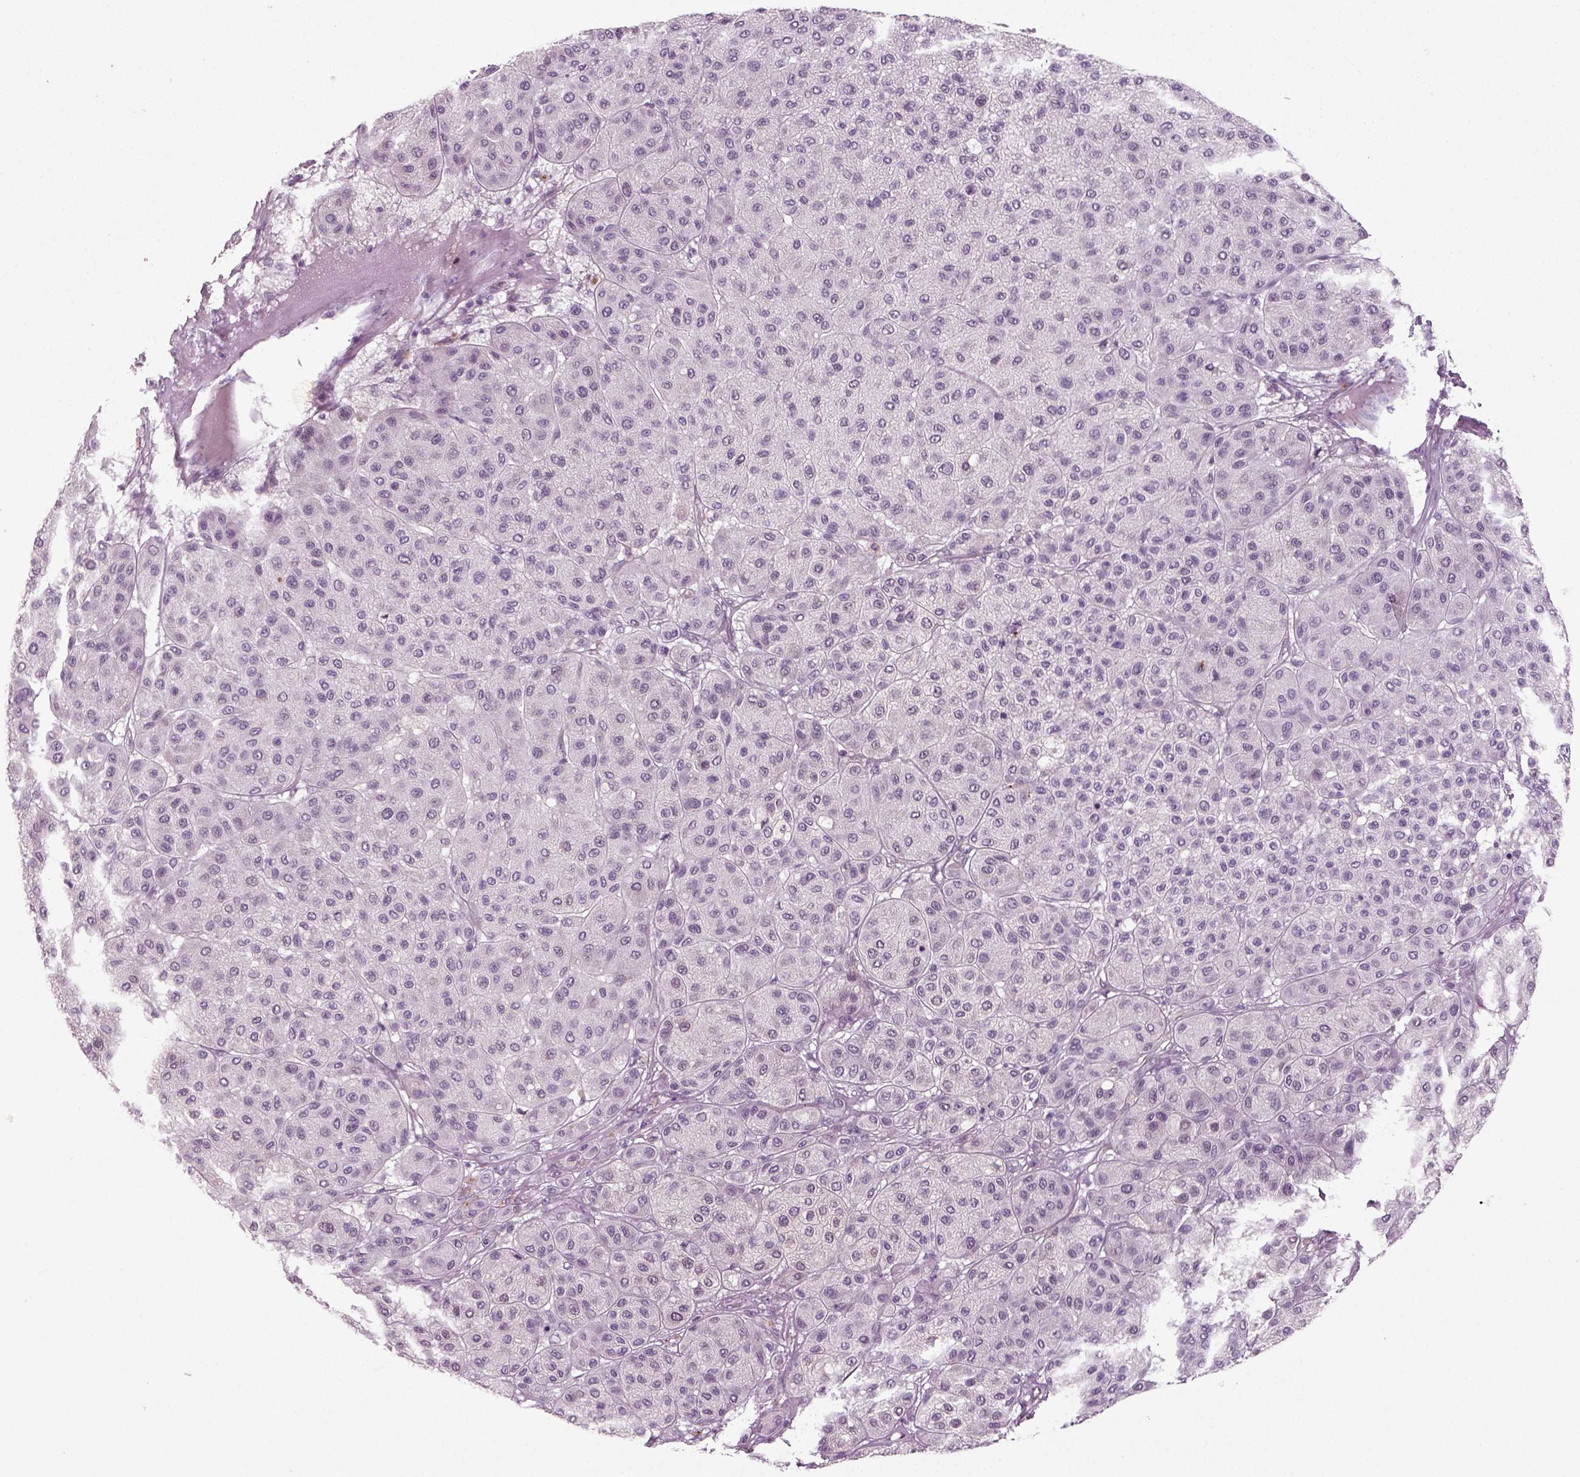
{"staining": {"intensity": "negative", "quantity": "none", "location": "none"}, "tissue": "melanoma", "cell_type": "Tumor cells", "image_type": "cancer", "snomed": [{"axis": "morphology", "description": "Malignant melanoma, Metastatic site"}, {"axis": "topography", "description": "Smooth muscle"}], "caption": "Malignant melanoma (metastatic site) was stained to show a protein in brown. There is no significant positivity in tumor cells.", "gene": "SYNGAP1", "patient": {"sex": "male", "age": 41}}